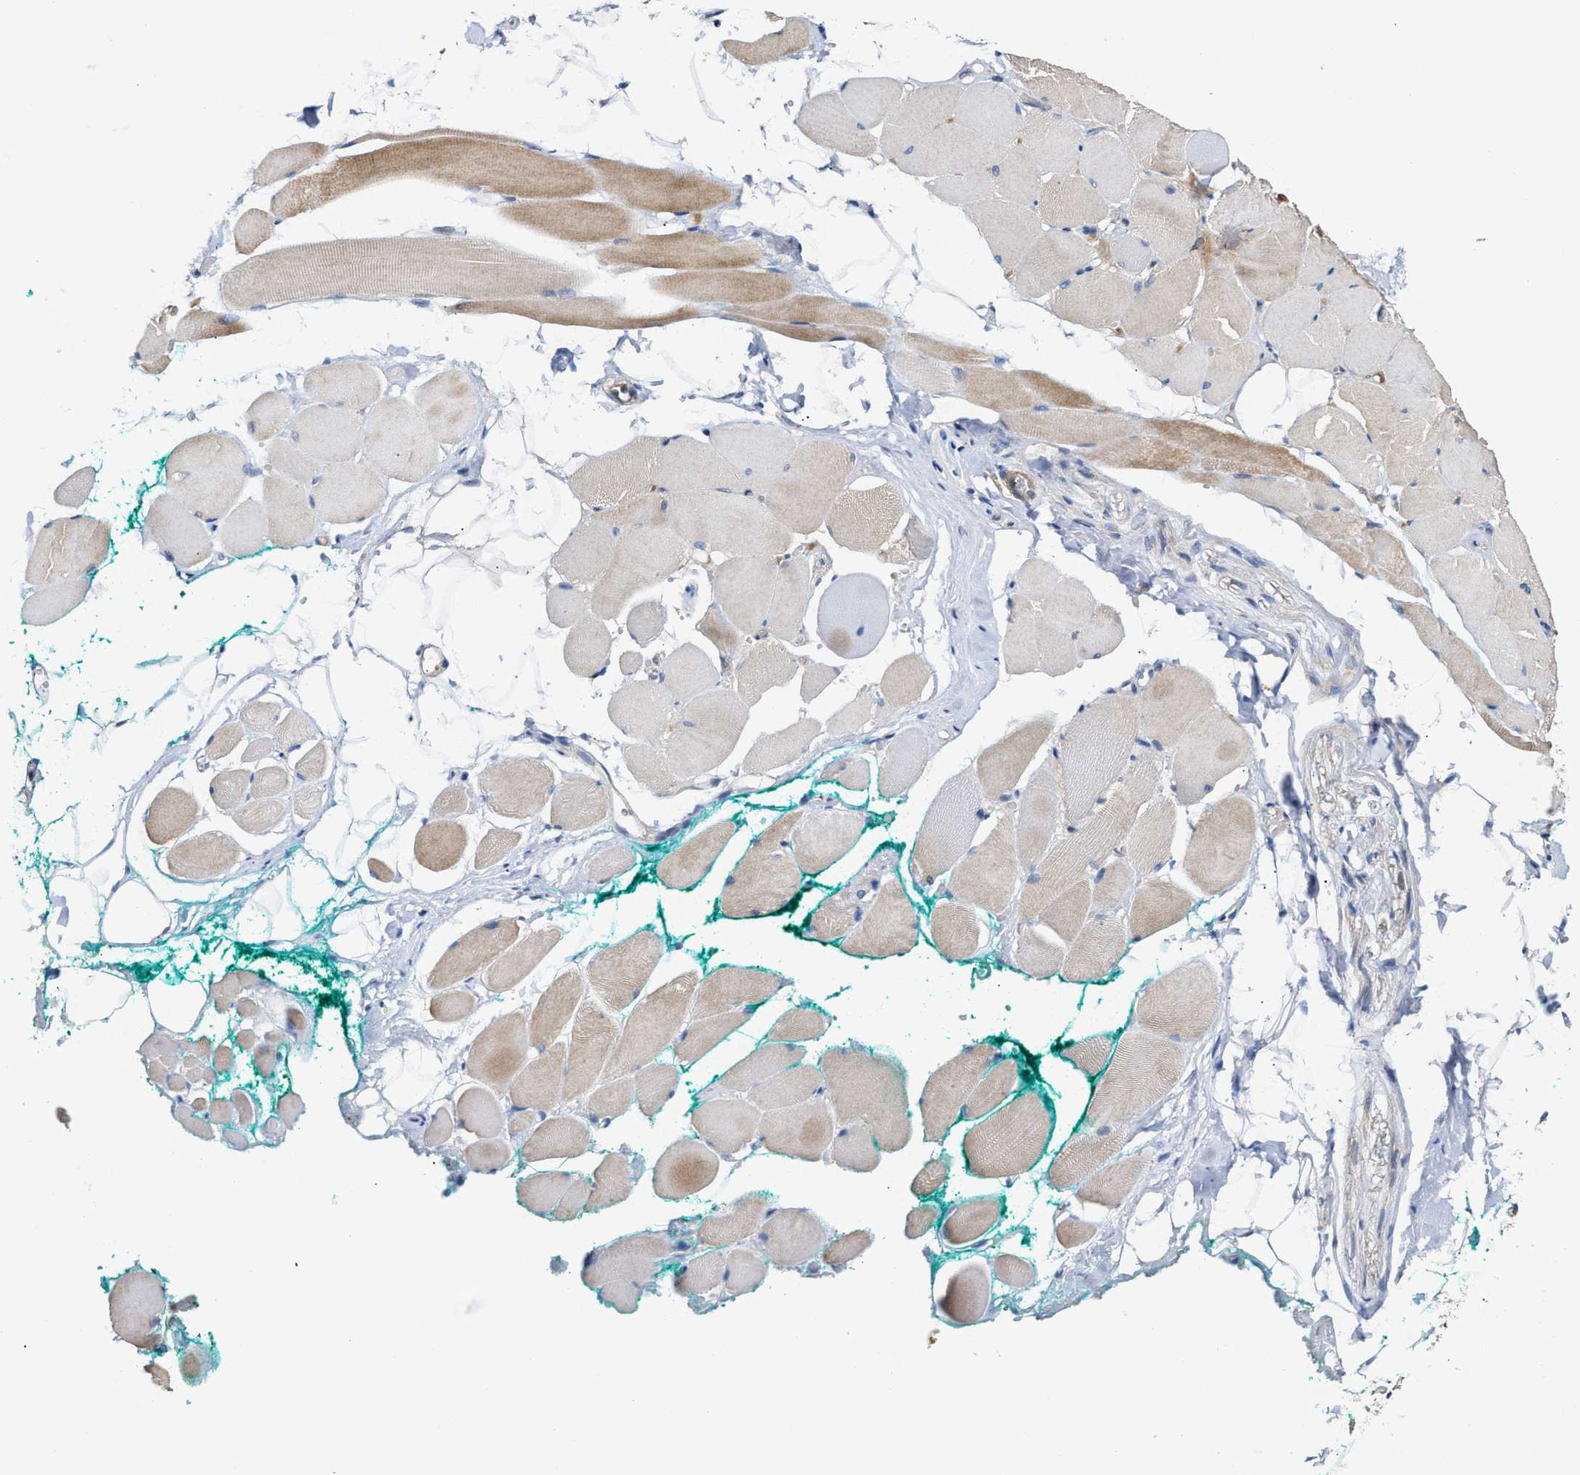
{"staining": {"intensity": "strong", "quantity": "25%-75%", "location": "cytoplasmic/membranous"}, "tissue": "skeletal muscle", "cell_type": "Myocytes", "image_type": "normal", "snomed": [{"axis": "morphology", "description": "Normal tissue, NOS"}, {"axis": "topography", "description": "Skeletal muscle"}, {"axis": "topography", "description": "Peripheral nerve tissue"}], "caption": "There is high levels of strong cytoplasmic/membranous positivity in myocytes of normal skeletal muscle, as demonstrated by immunohistochemical staining (brown color).", "gene": "BBLN", "patient": {"sex": "female", "age": 84}}